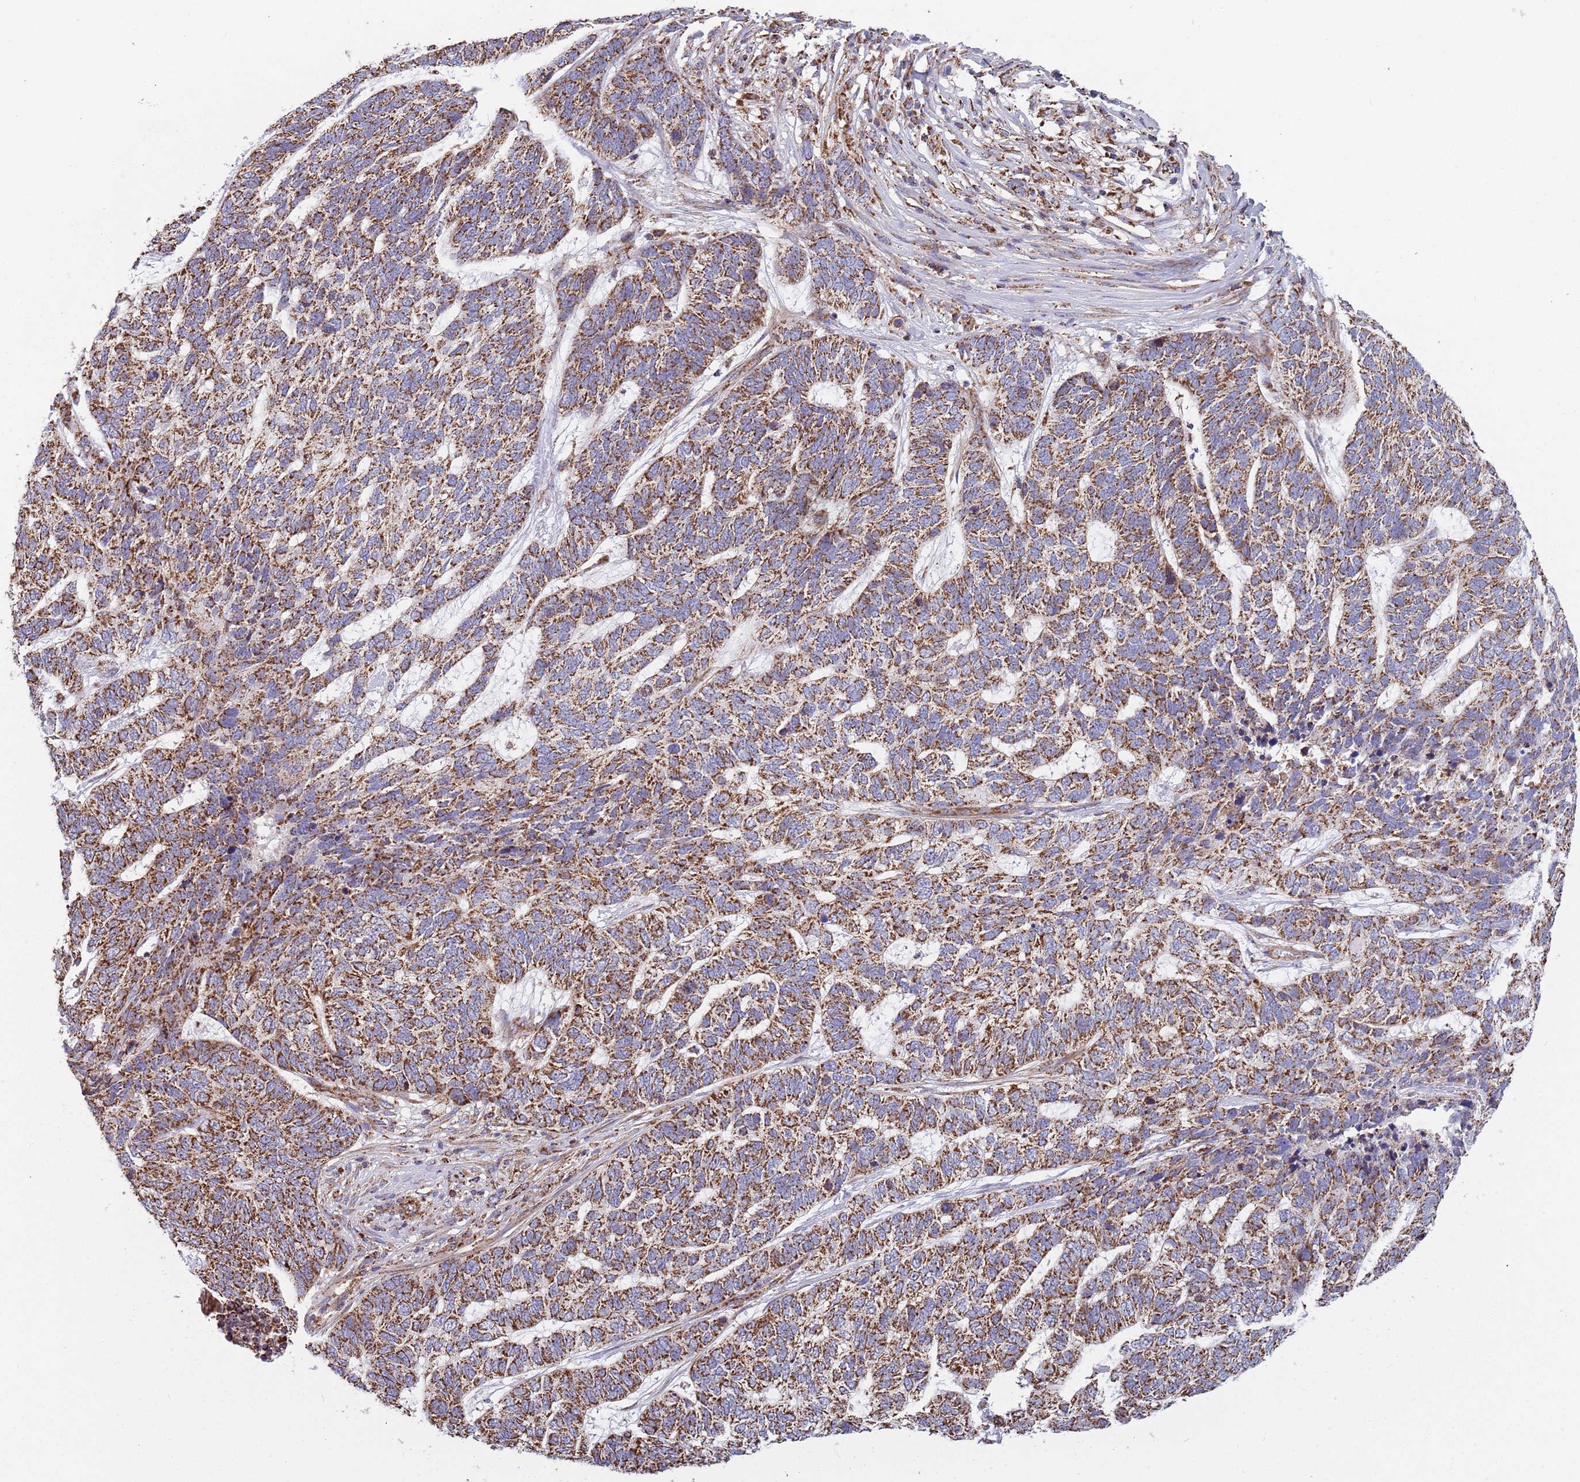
{"staining": {"intensity": "moderate", "quantity": ">75%", "location": "cytoplasmic/membranous"}, "tissue": "skin cancer", "cell_type": "Tumor cells", "image_type": "cancer", "snomed": [{"axis": "morphology", "description": "Basal cell carcinoma"}, {"axis": "topography", "description": "Skin"}], "caption": "Immunohistochemistry micrograph of neoplastic tissue: basal cell carcinoma (skin) stained using IHC demonstrates medium levels of moderate protein expression localized specifically in the cytoplasmic/membranous of tumor cells, appearing as a cytoplasmic/membranous brown color.", "gene": "VPS16", "patient": {"sex": "female", "age": 65}}